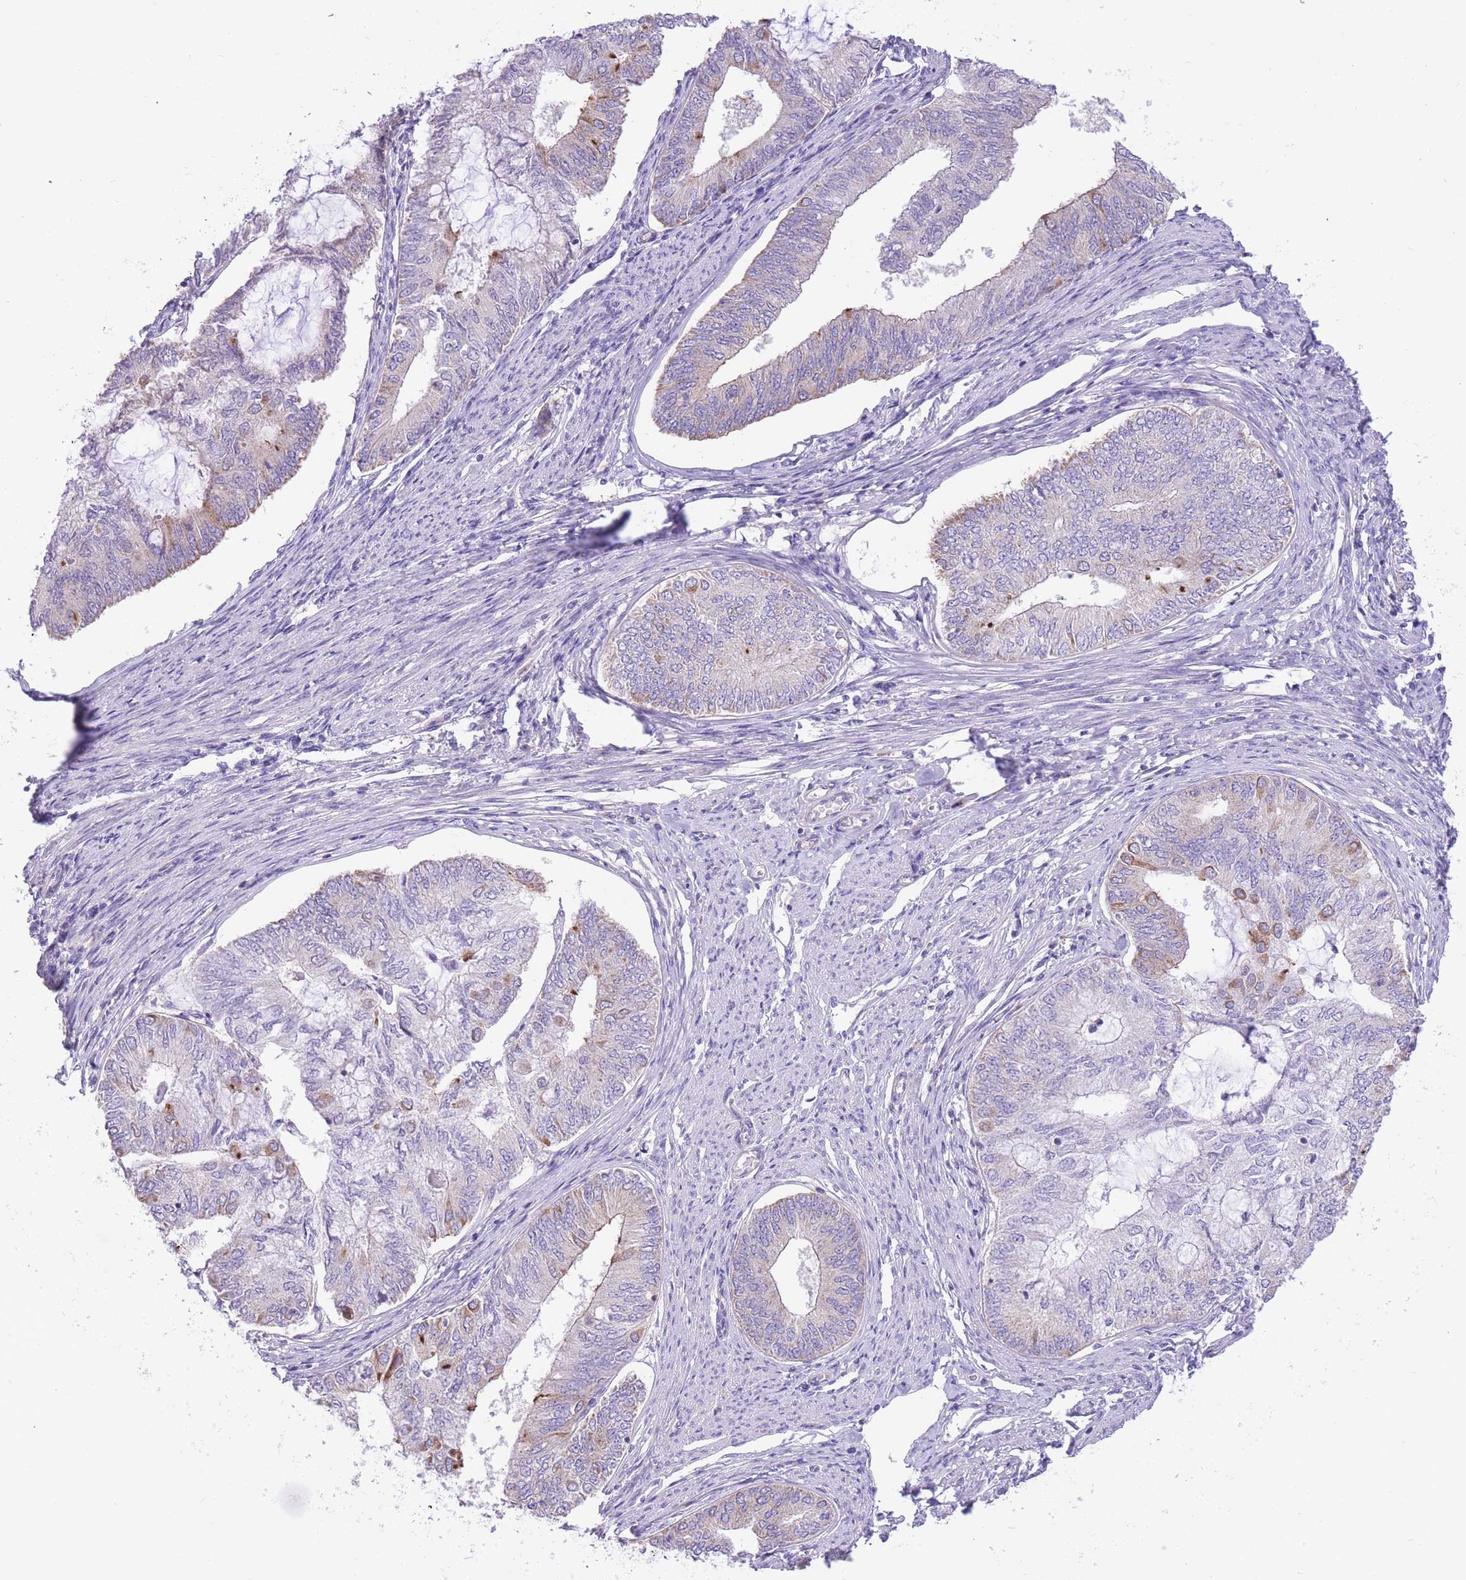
{"staining": {"intensity": "weak", "quantity": "<25%", "location": "cytoplasmic/membranous"}, "tissue": "endometrial cancer", "cell_type": "Tumor cells", "image_type": "cancer", "snomed": [{"axis": "morphology", "description": "Adenocarcinoma, NOS"}, {"axis": "topography", "description": "Endometrium"}], "caption": "Immunohistochemical staining of human endometrial cancer (adenocarcinoma) demonstrates no significant expression in tumor cells.", "gene": "RHOU", "patient": {"sex": "female", "age": 68}}